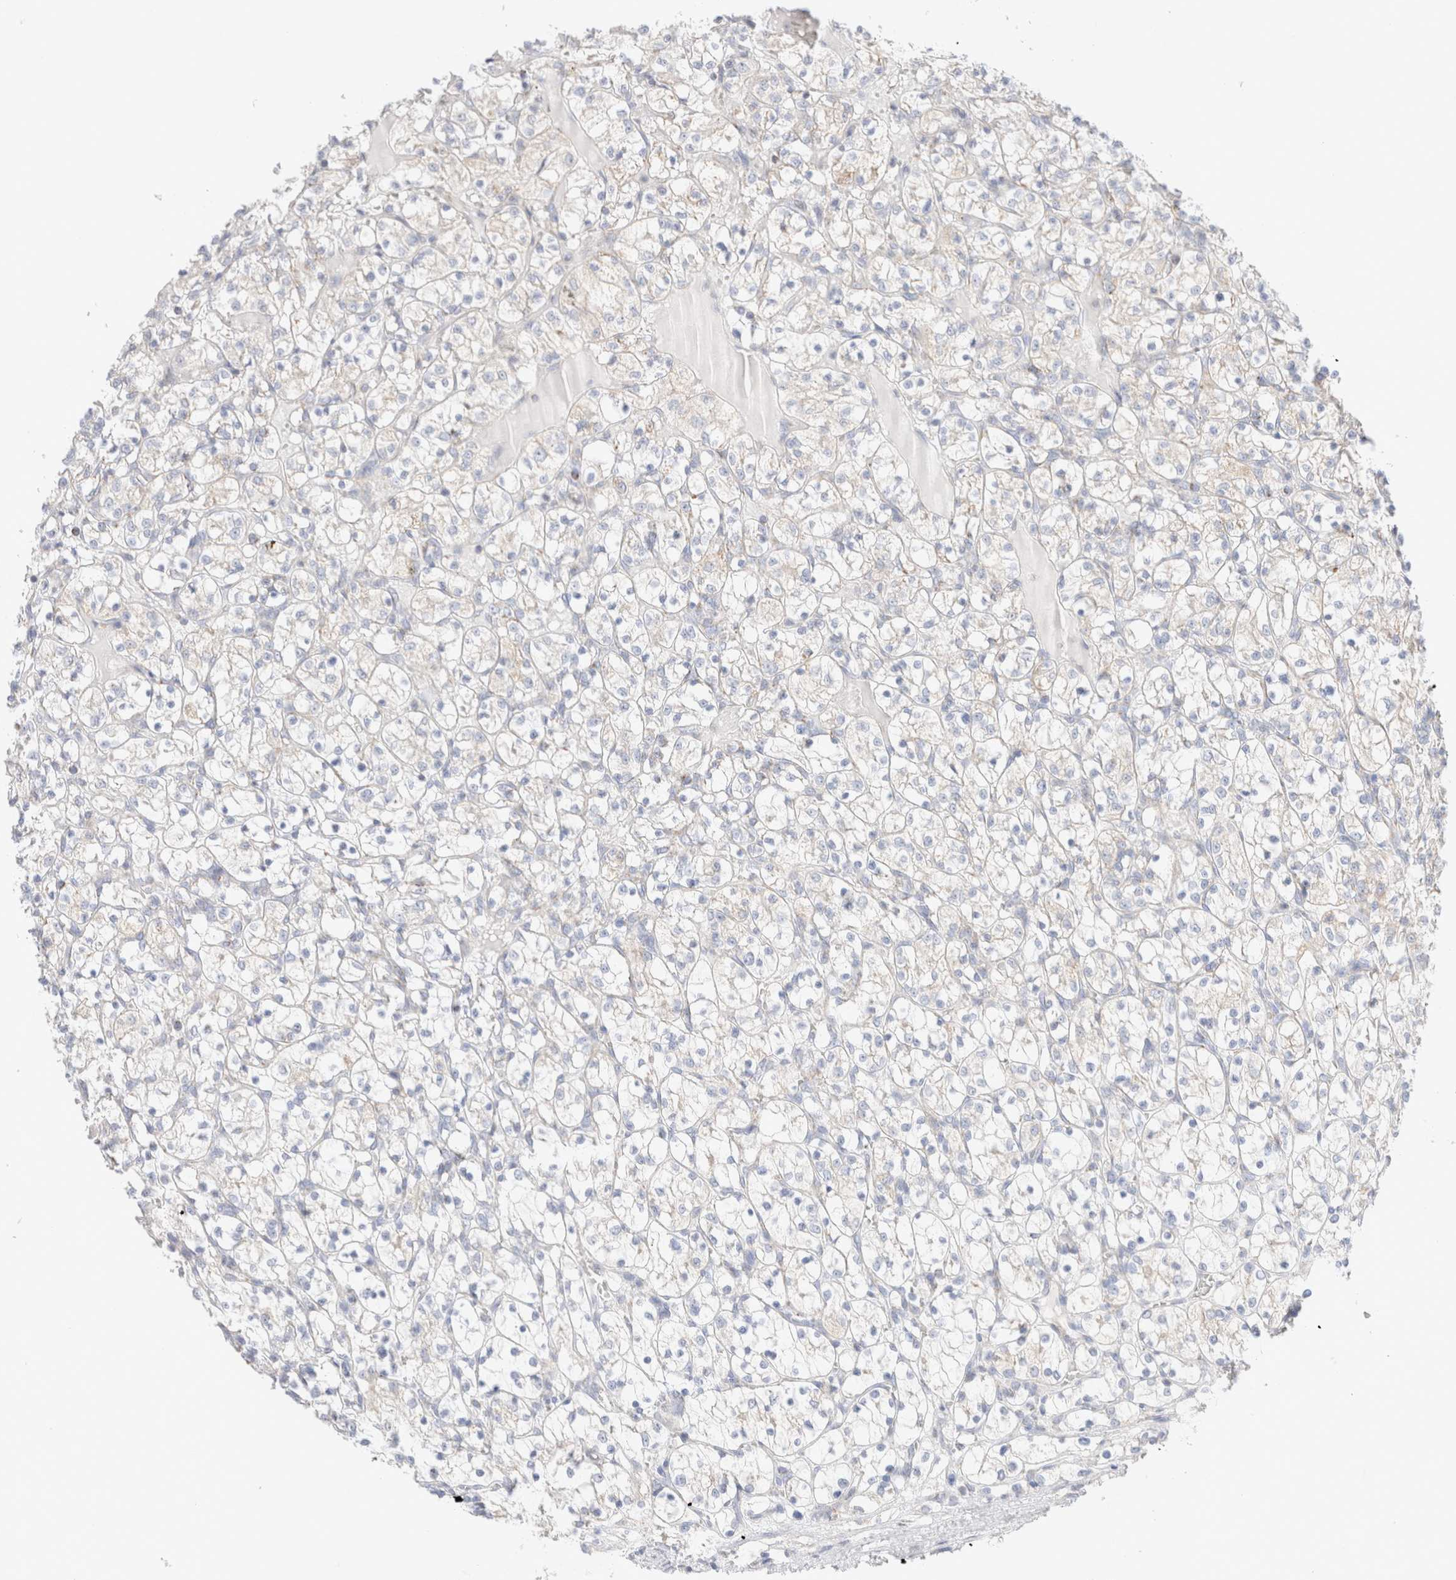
{"staining": {"intensity": "negative", "quantity": "none", "location": "none"}, "tissue": "renal cancer", "cell_type": "Tumor cells", "image_type": "cancer", "snomed": [{"axis": "morphology", "description": "Adenocarcinoma, NOS"}, {"axis": "topography", "description": "Kidney"}], "caption": "Human adenocarcinoma (renal) stained for a protein using immunohistochemistry displays no staining in tumor cells.", "gene": "ATP6V1C1", "patient": {"sex": "female", "age": 69}}